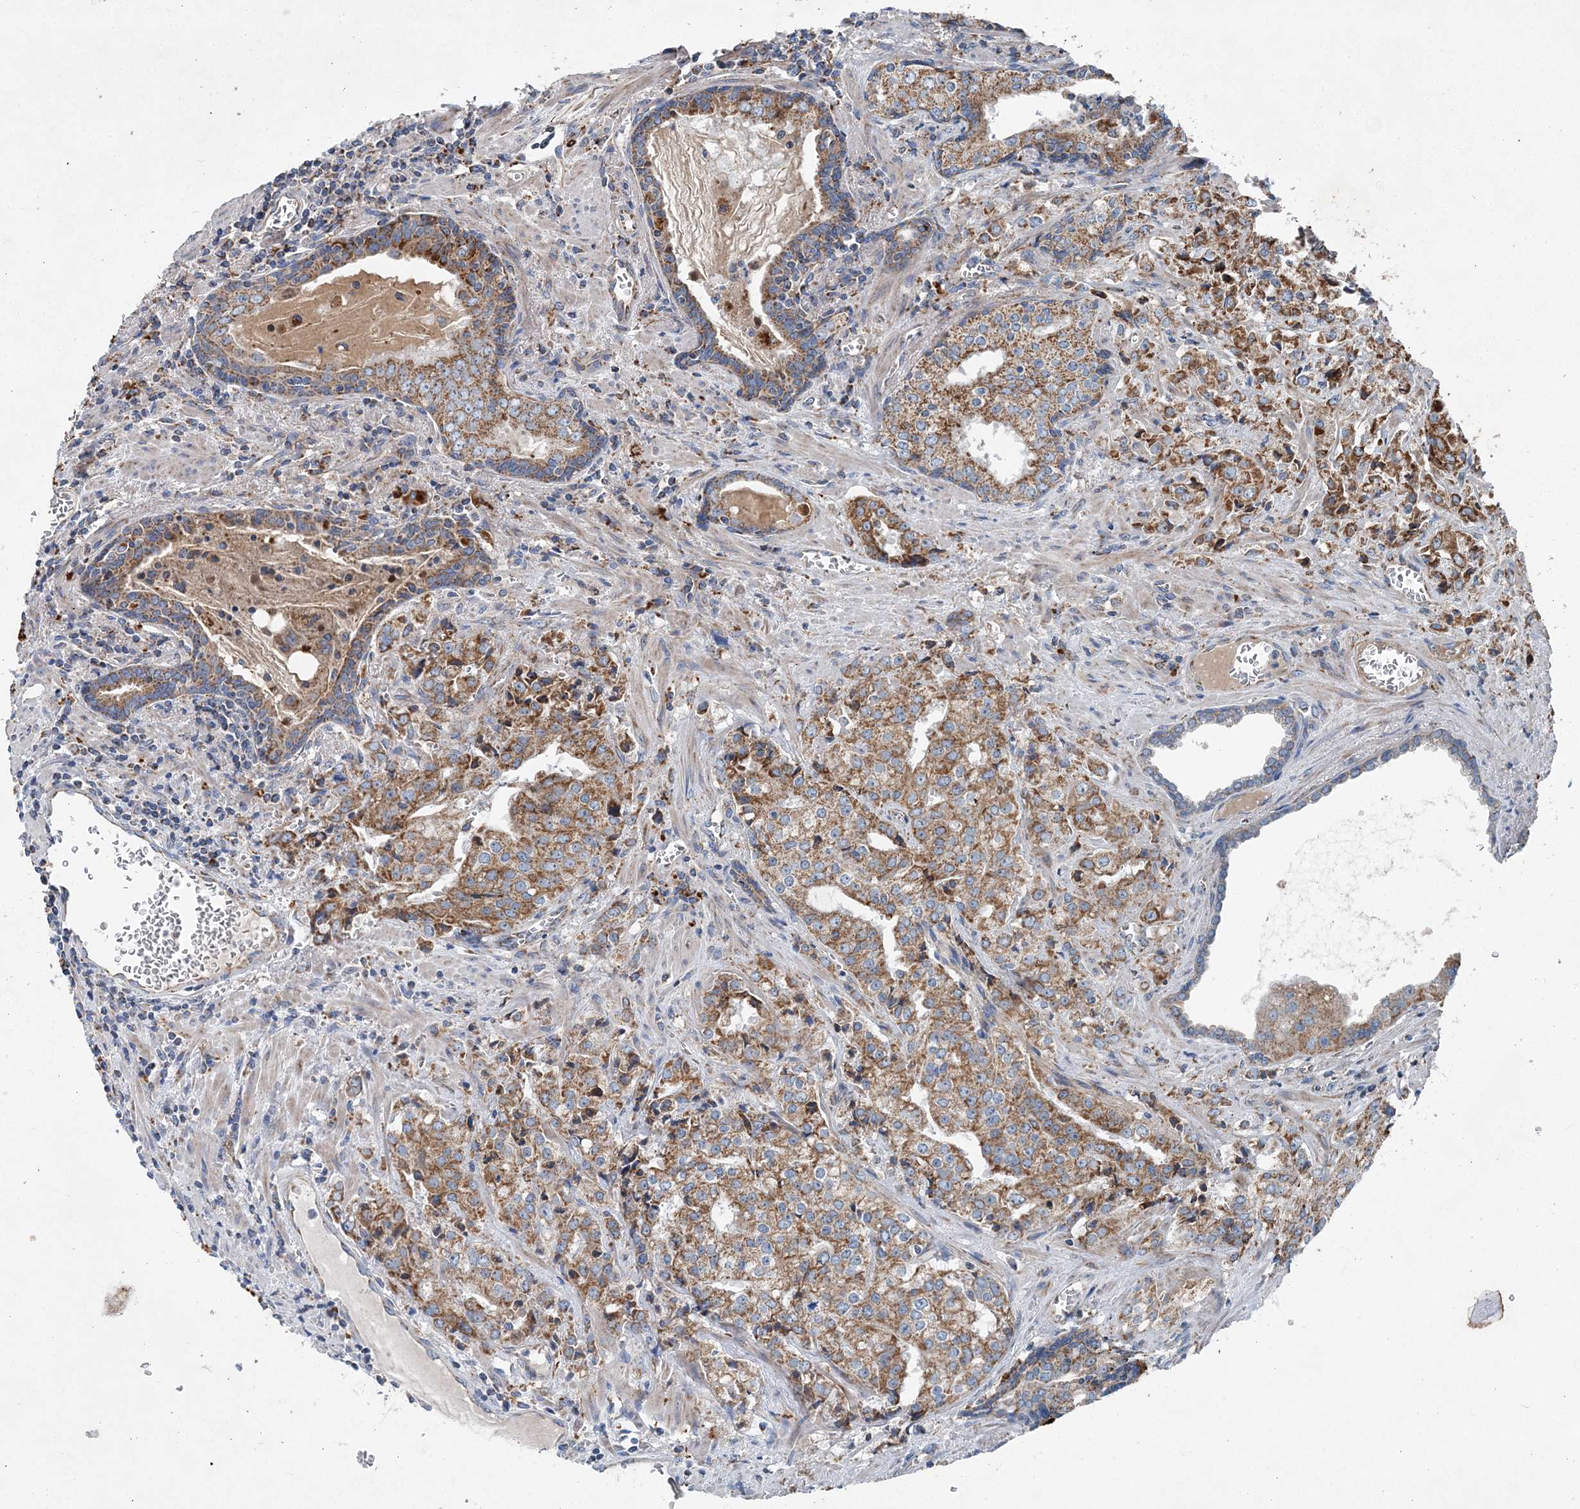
{"staining": {"intensity": "moderate", "quantity": ">75%", "location": "cytoplasmic/membranous"}, "tissue": "prostate cancer", "cell_type": "Tumor cells", "image_type": "cancer", "snomed": [{"axis": "morphology", "description": "Adenocarcinoma, High grade"}, {"axis": "topography", "description": "Prostate"}], "caption": "Protein staining demonstrates moderate cytoplasmic/membranous positivity in about >75% of tumor cells in prostate high-grade adenocarcinoma.", "gene": "SPAG16", "patient": {"sex": "male", "age": 68}}